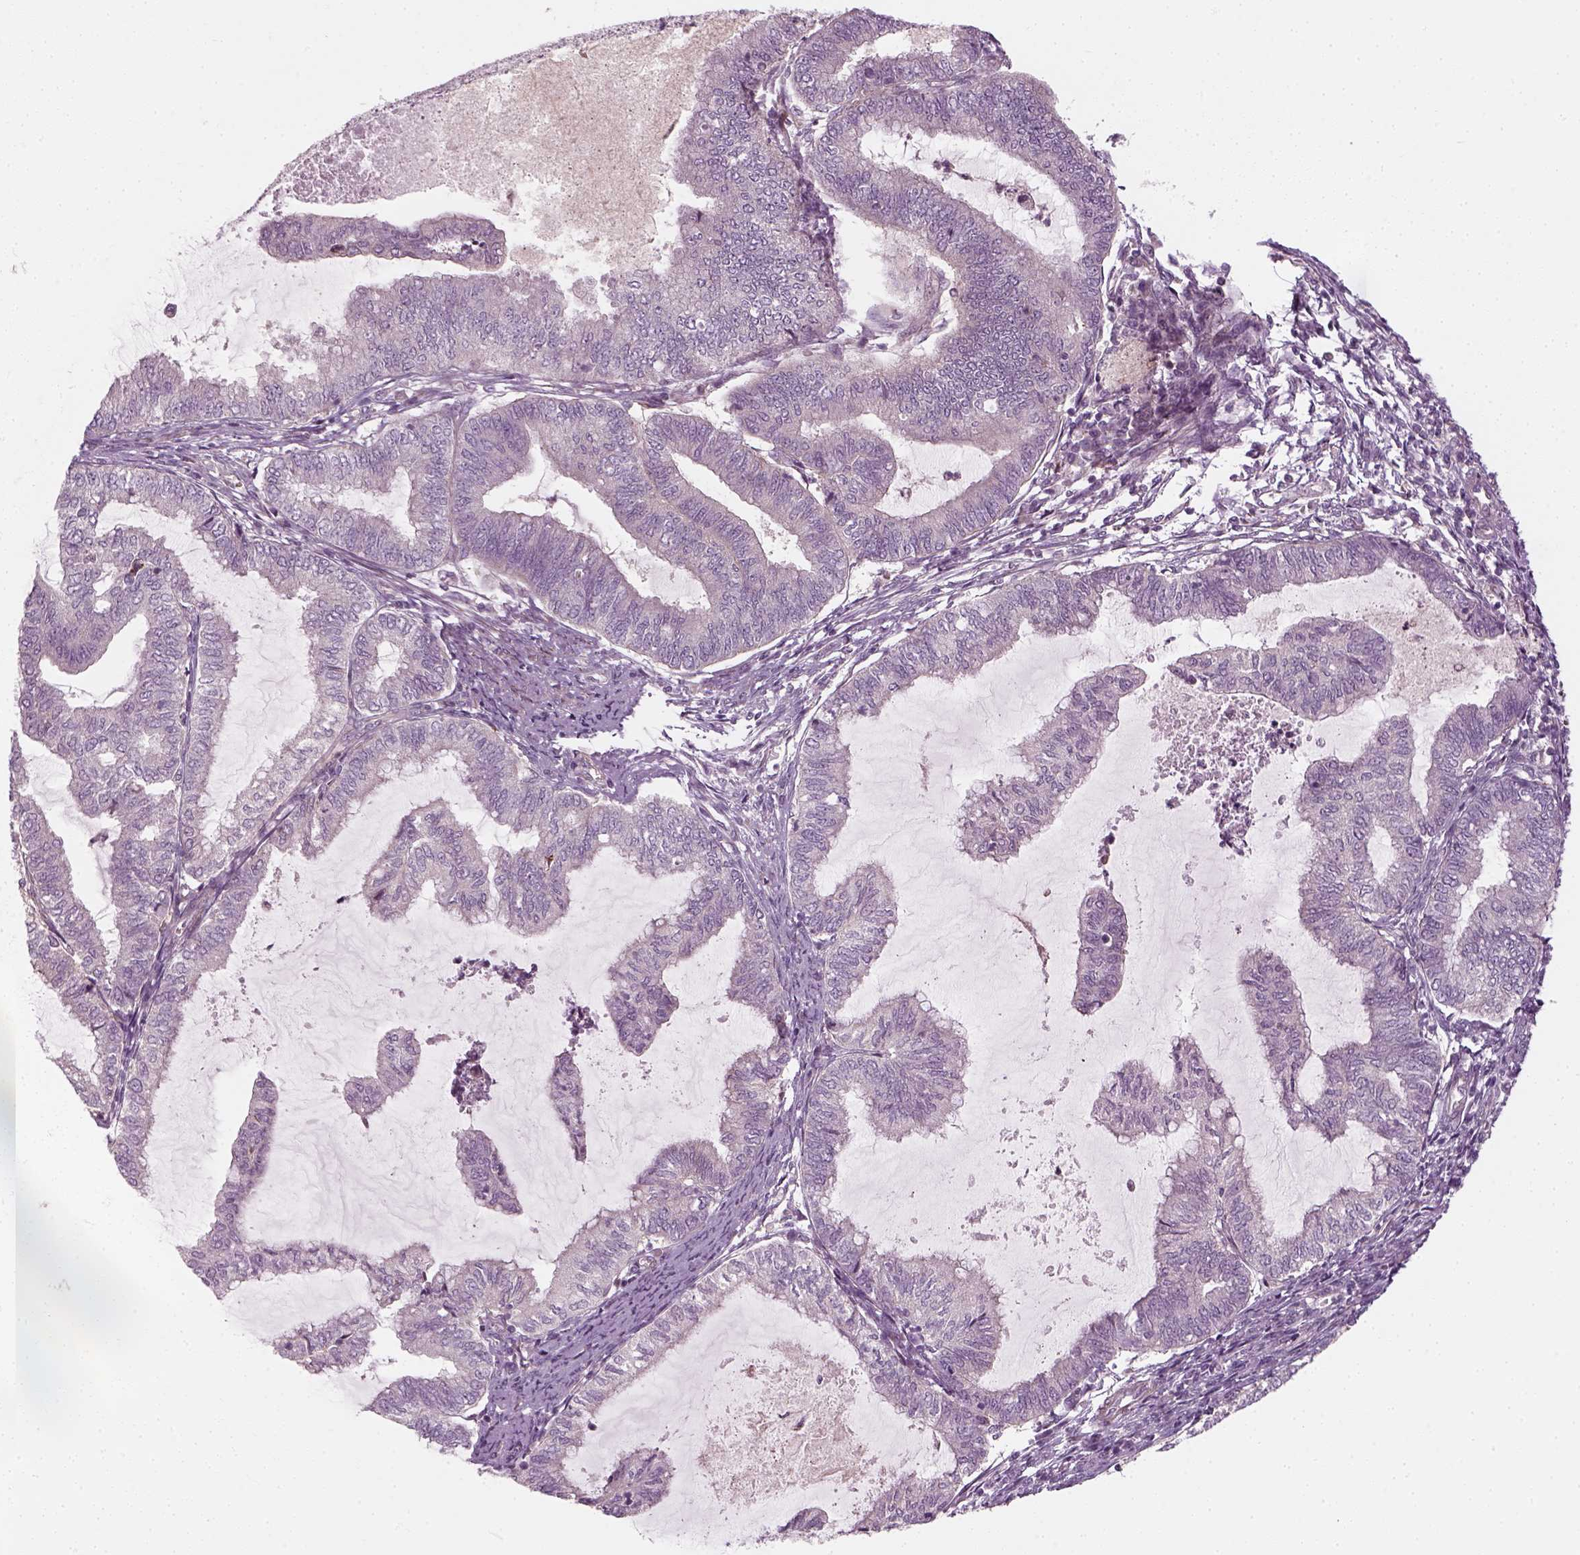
{"staining": {"intensity": "negative", "quantity": "none", "location": "none"}, "tissue": "endometrial cancer", "cell_type": "Tumor cells", "image_type": "cancer", "snomed": [{"axis": "morphology", "description": "Adenocarcinoma, NOS"}, {"axis": "topography", "description": "Endometrium"}], "caption": "Tumor cells show no significant protein expression in endometrial adenocarcinoma.", "gene": "DNASE1L1", "patient": {"sex": "female", "age": 79}}